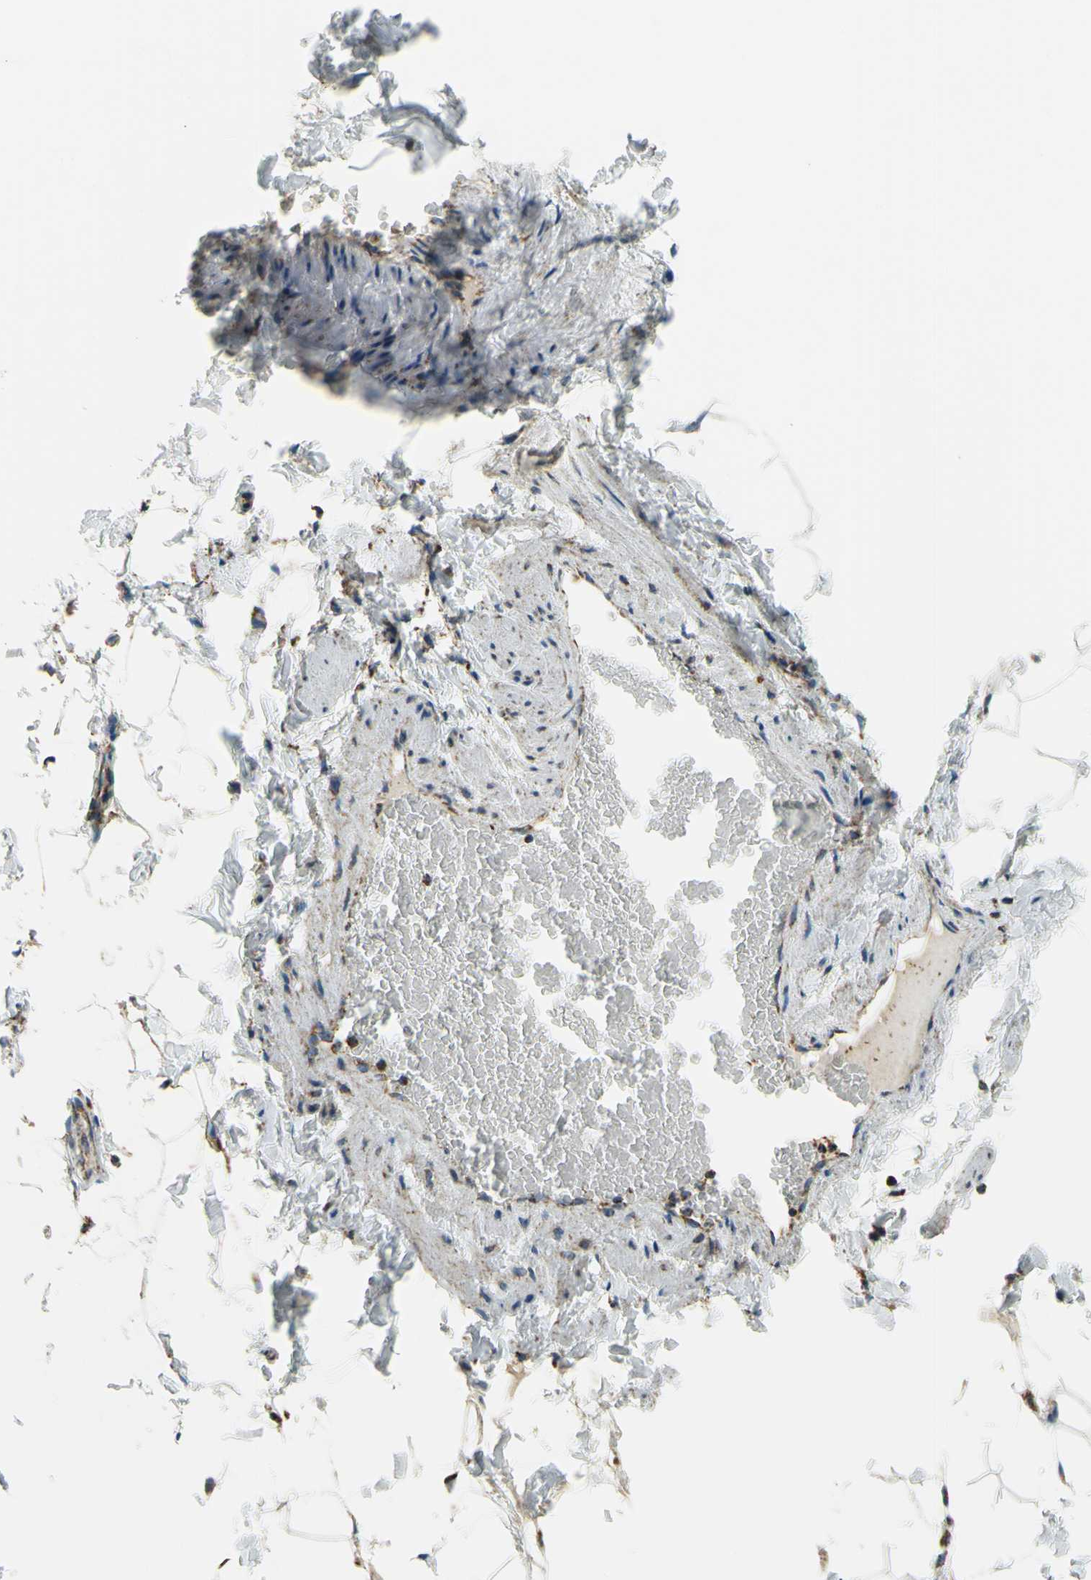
{"staining": {"intensity": "moderate", "quantity": ">75%", "location": "cytoplasmic/membranous"}, "tissue": "adipose tissue", "cell_type": "Adipocytes", "image_type": "normal", "snomed": [{"axis": "morphology", "description": "Normal tissue, NOS"}, {"axis": "topography", "description": "Vascular tissue"}], "caption": "Moderate cytoplasmic/membranous positivity for a protein is present in about >75% of adipocytes of benign adipose tissue using immunohistochemistry.", "gene": "MAVS", "patient": {"sex": "male", "age": 41}}